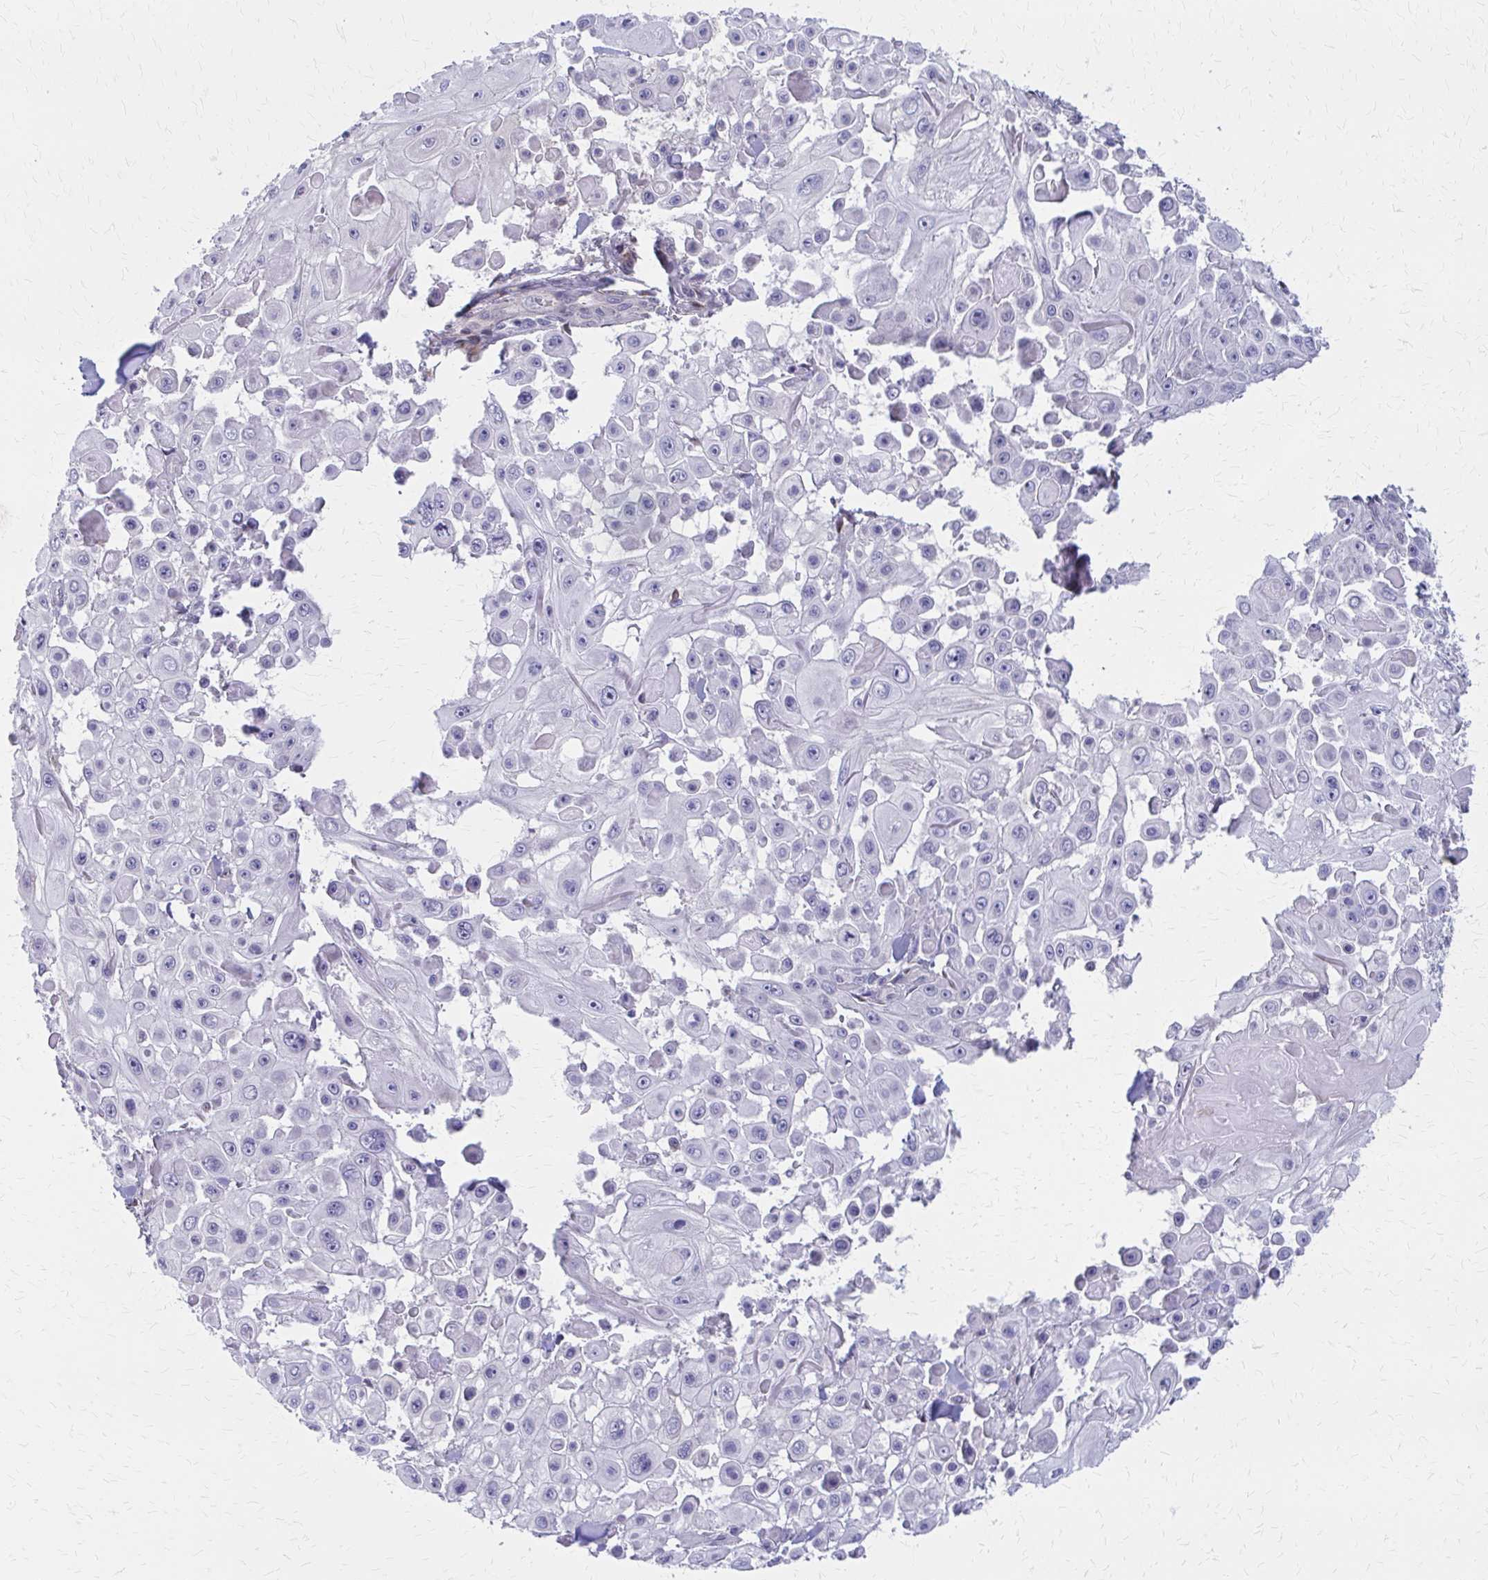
{"staining": {"intensity": "negative", "quantity": "none", "location": "none"}, "tissue": "skin cancer", "cell_type": "Tumor cells", "image_type": "cancer", "snomed": [{"axis": "morphology", "description": "Squamous cell carcinoma, NOS"}, {"axis": "topography", "description": "Skin"}], "caption": "Immunohistochemistry histopathology image of squamous cell carcinoma (skin) stained for a protein (brown), which reveals no staining in tumor cells. Brightfield microscopy of immunohistochemistry stained with DAB (3,3'-diaminobenzidine) (brown) and hematoxylin (blue), captured at high magnification.", "gene": "IFI44L", "patient": {"sex": "male", "age": 91}}